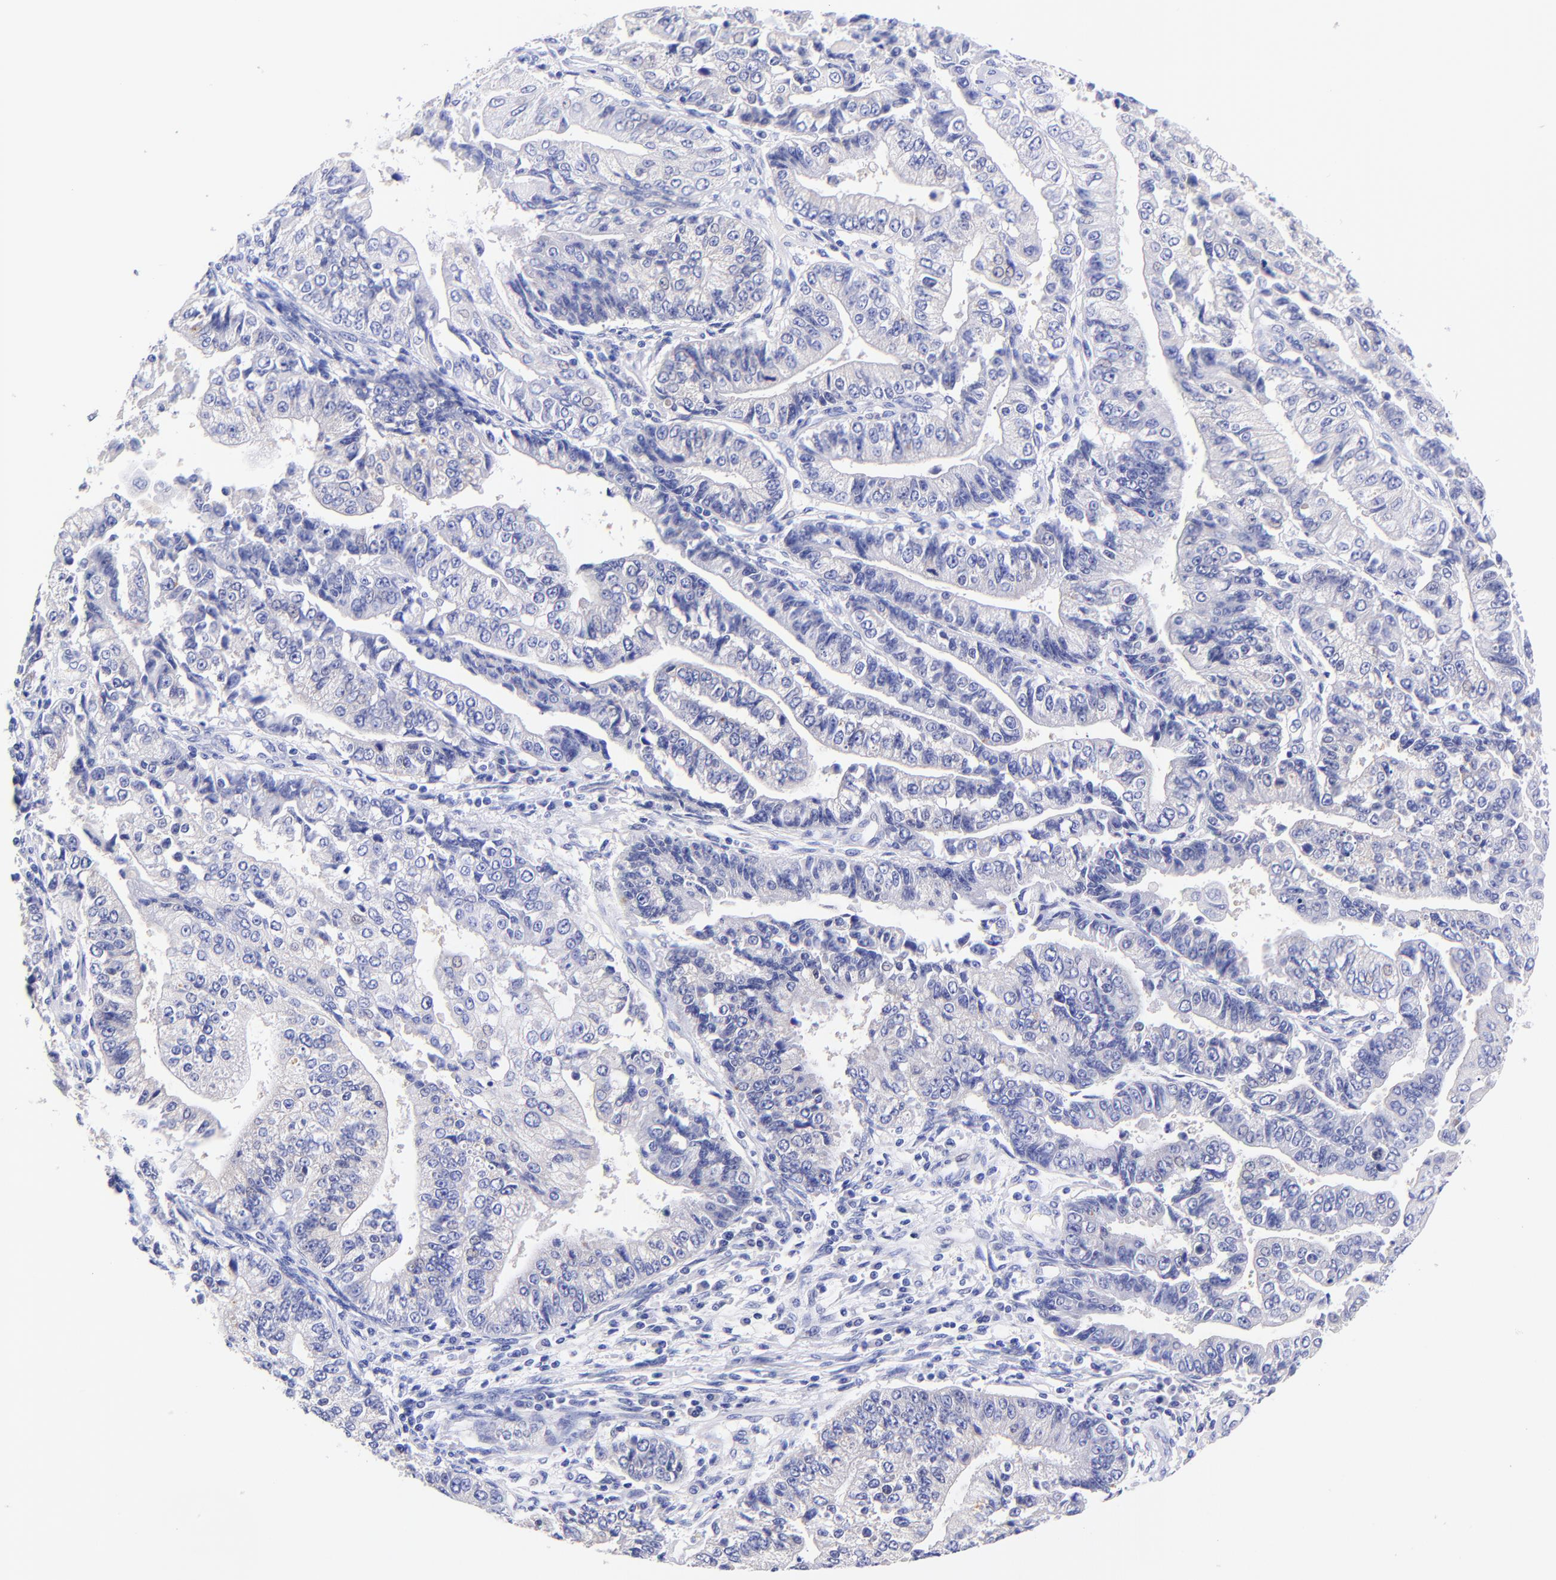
{"staining": {"intensity": "negative", "quantity": "none", "location": "none"}, "tissue": "endometrial cancer", "cell_type": "Tumor cells", "image_type": "cancer", "snomed": [{"axis": "morphology", "description": "Adenocarcinoma, NOS"}, {"axis": "topography", "description": "Endometrium"}], "caption": "The image reveals no significant positivity in tumor cells of endometrial cancer.", "gene": "GPHN", "patient": {"sex": "female", "age": 75}}